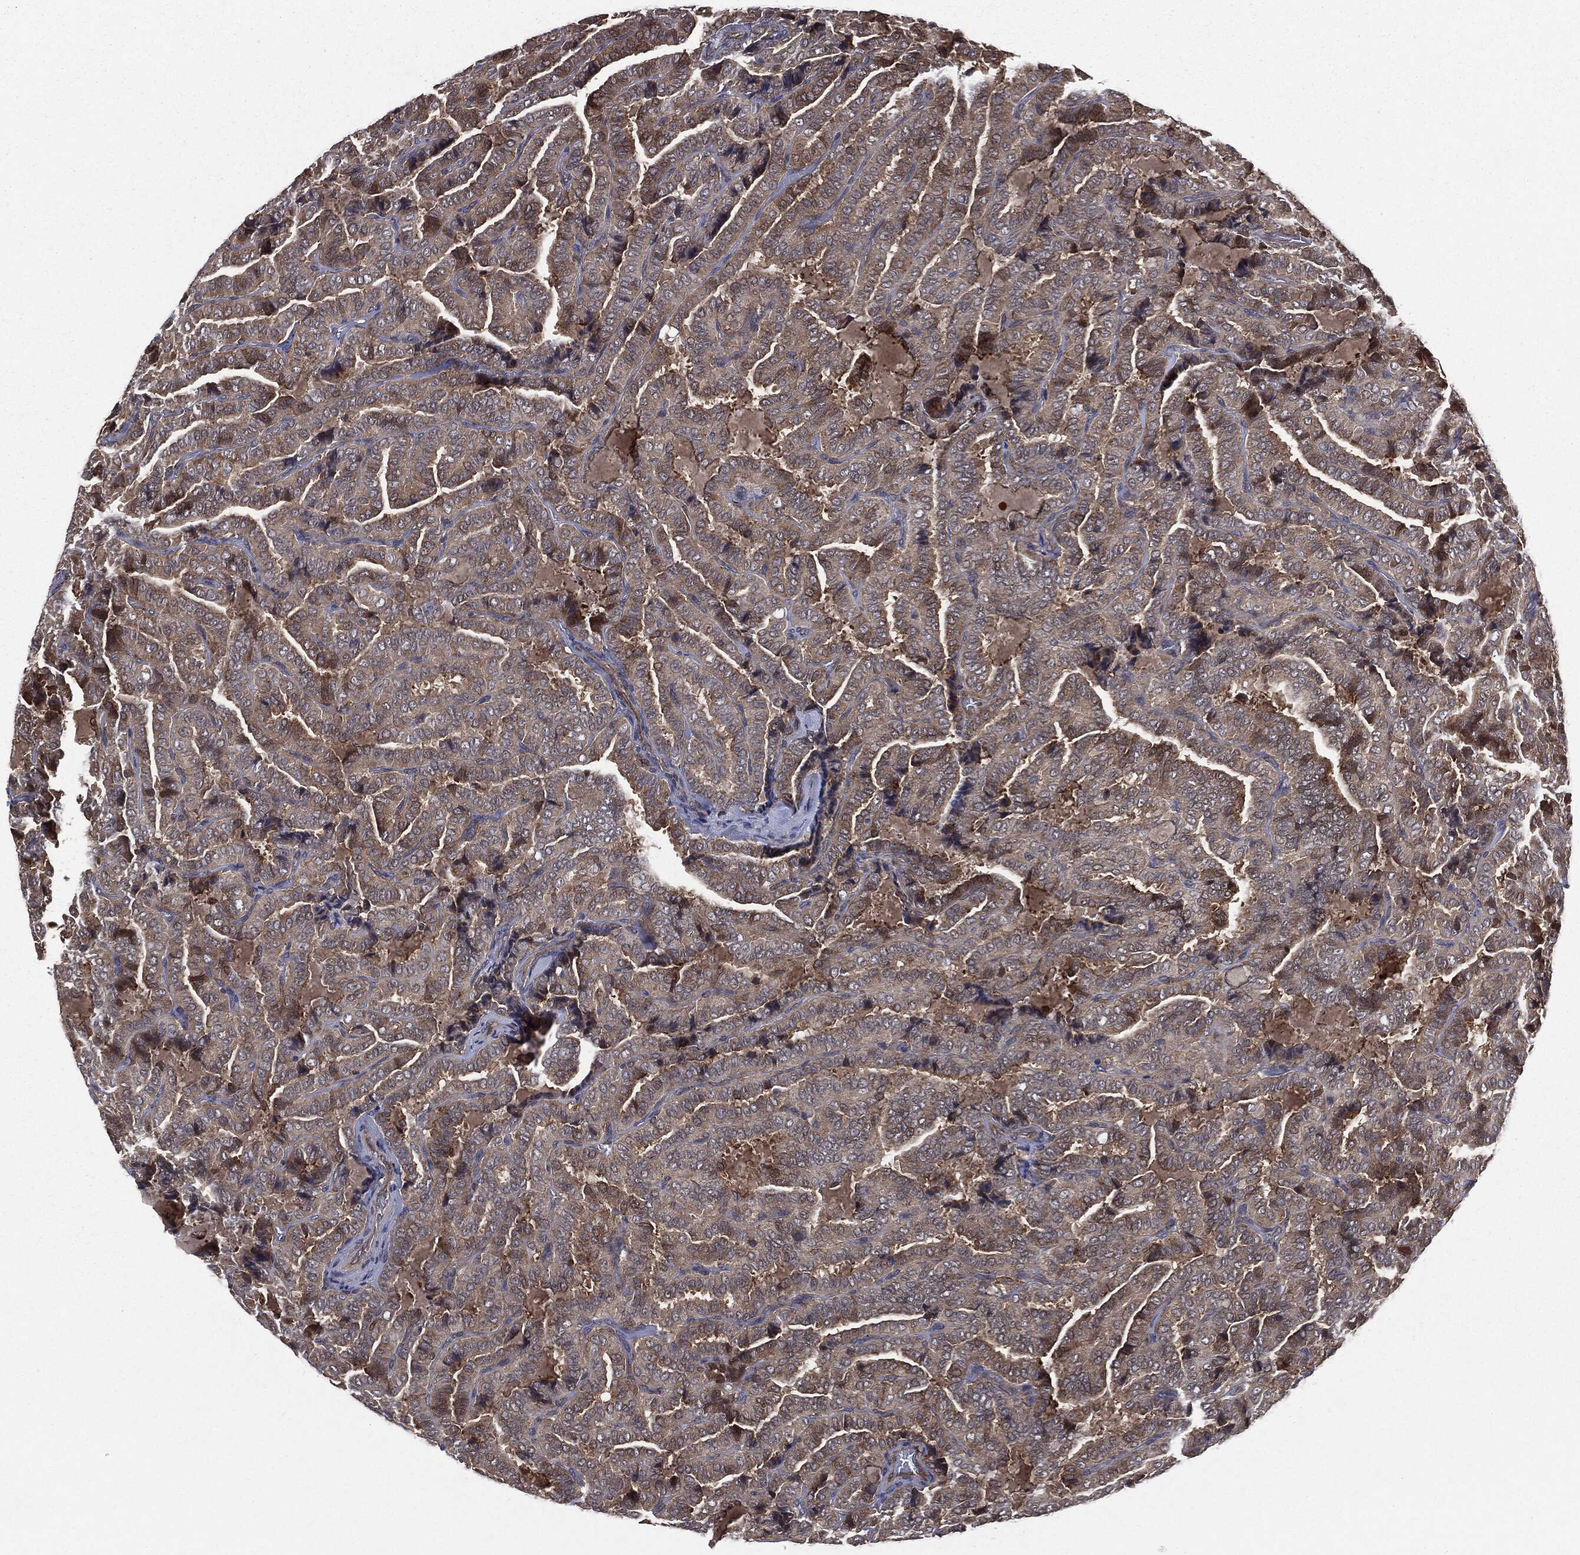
{"staining": {"intensity": "moderate", "quantity": "25%-75%", "location": "cytoplasmic/membranous"}, "tissue": "thyroid cancer", "cell_type": "Tumor cells", "image_type": "cancer", "snomed": [{"axis": "morphology", "description": "Papillary adenocarcinoma, NOS"}, {"axis": "topography", "description": "Thyroid gland"}], "caption": "The micrograph displays a brown stain indicating the presence of a protein in the cytoplasmic/membranous of tumor cells in thyroid papillary adenocarcinoma.", "gene": "PLOD3", "patient": {"sex": "female", "age": 39}}